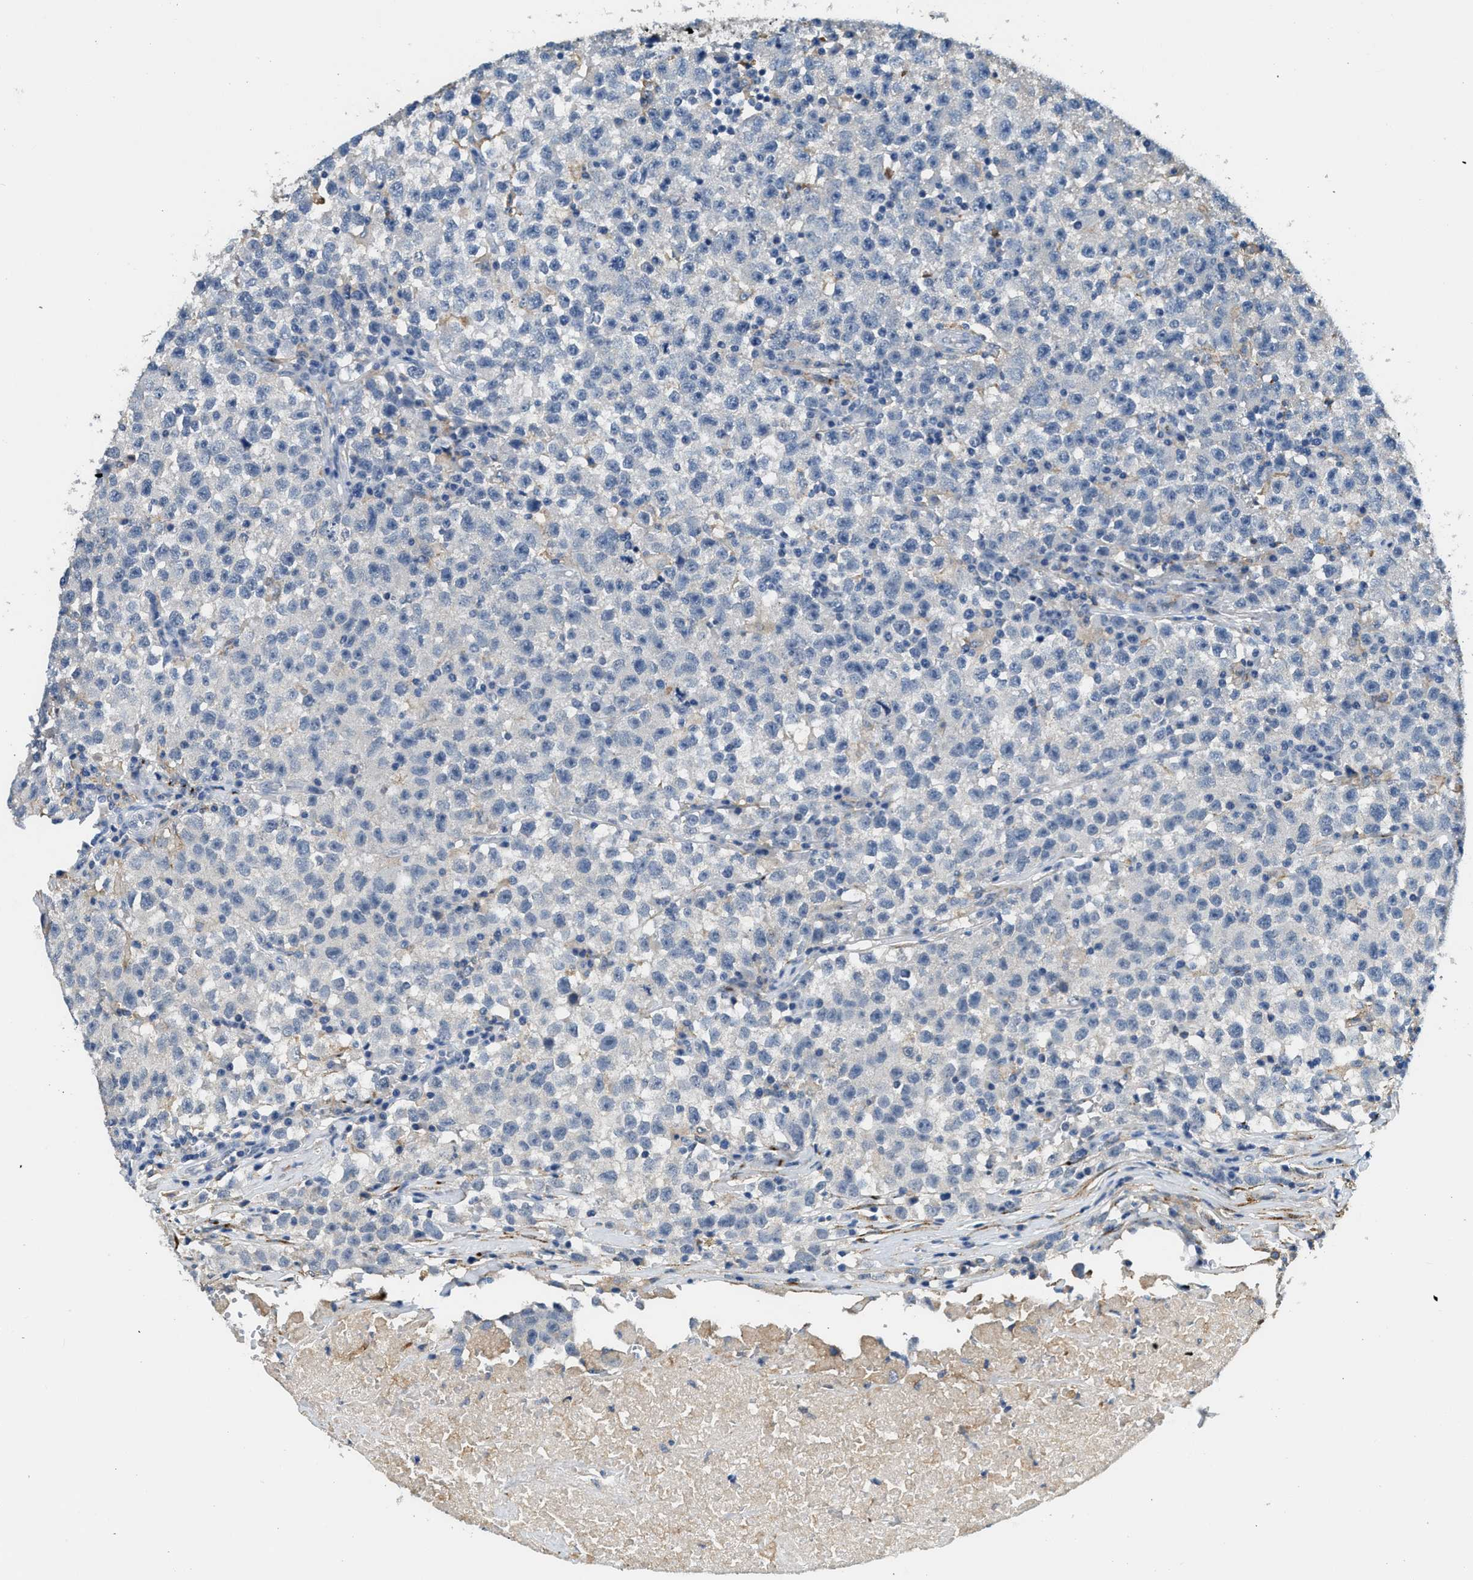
{"staining": {"intensity": "negative", "quantity": "none", "location": "none"}, "tissue": "testis cancer", "cell_type": "Tumor cells", "image_type": "cancer", "snomed": [{"axis": "morphology", "description": "Seminoma, NOS"}, {"axis": "topography", "description": "Testis"}], "caption": "Human testis cancer (seminoma) stained for a protein using IHC reveals no staining in tumor cells.", "gene": "LRP1", "patient": {"sex": "male", "age": 22}}